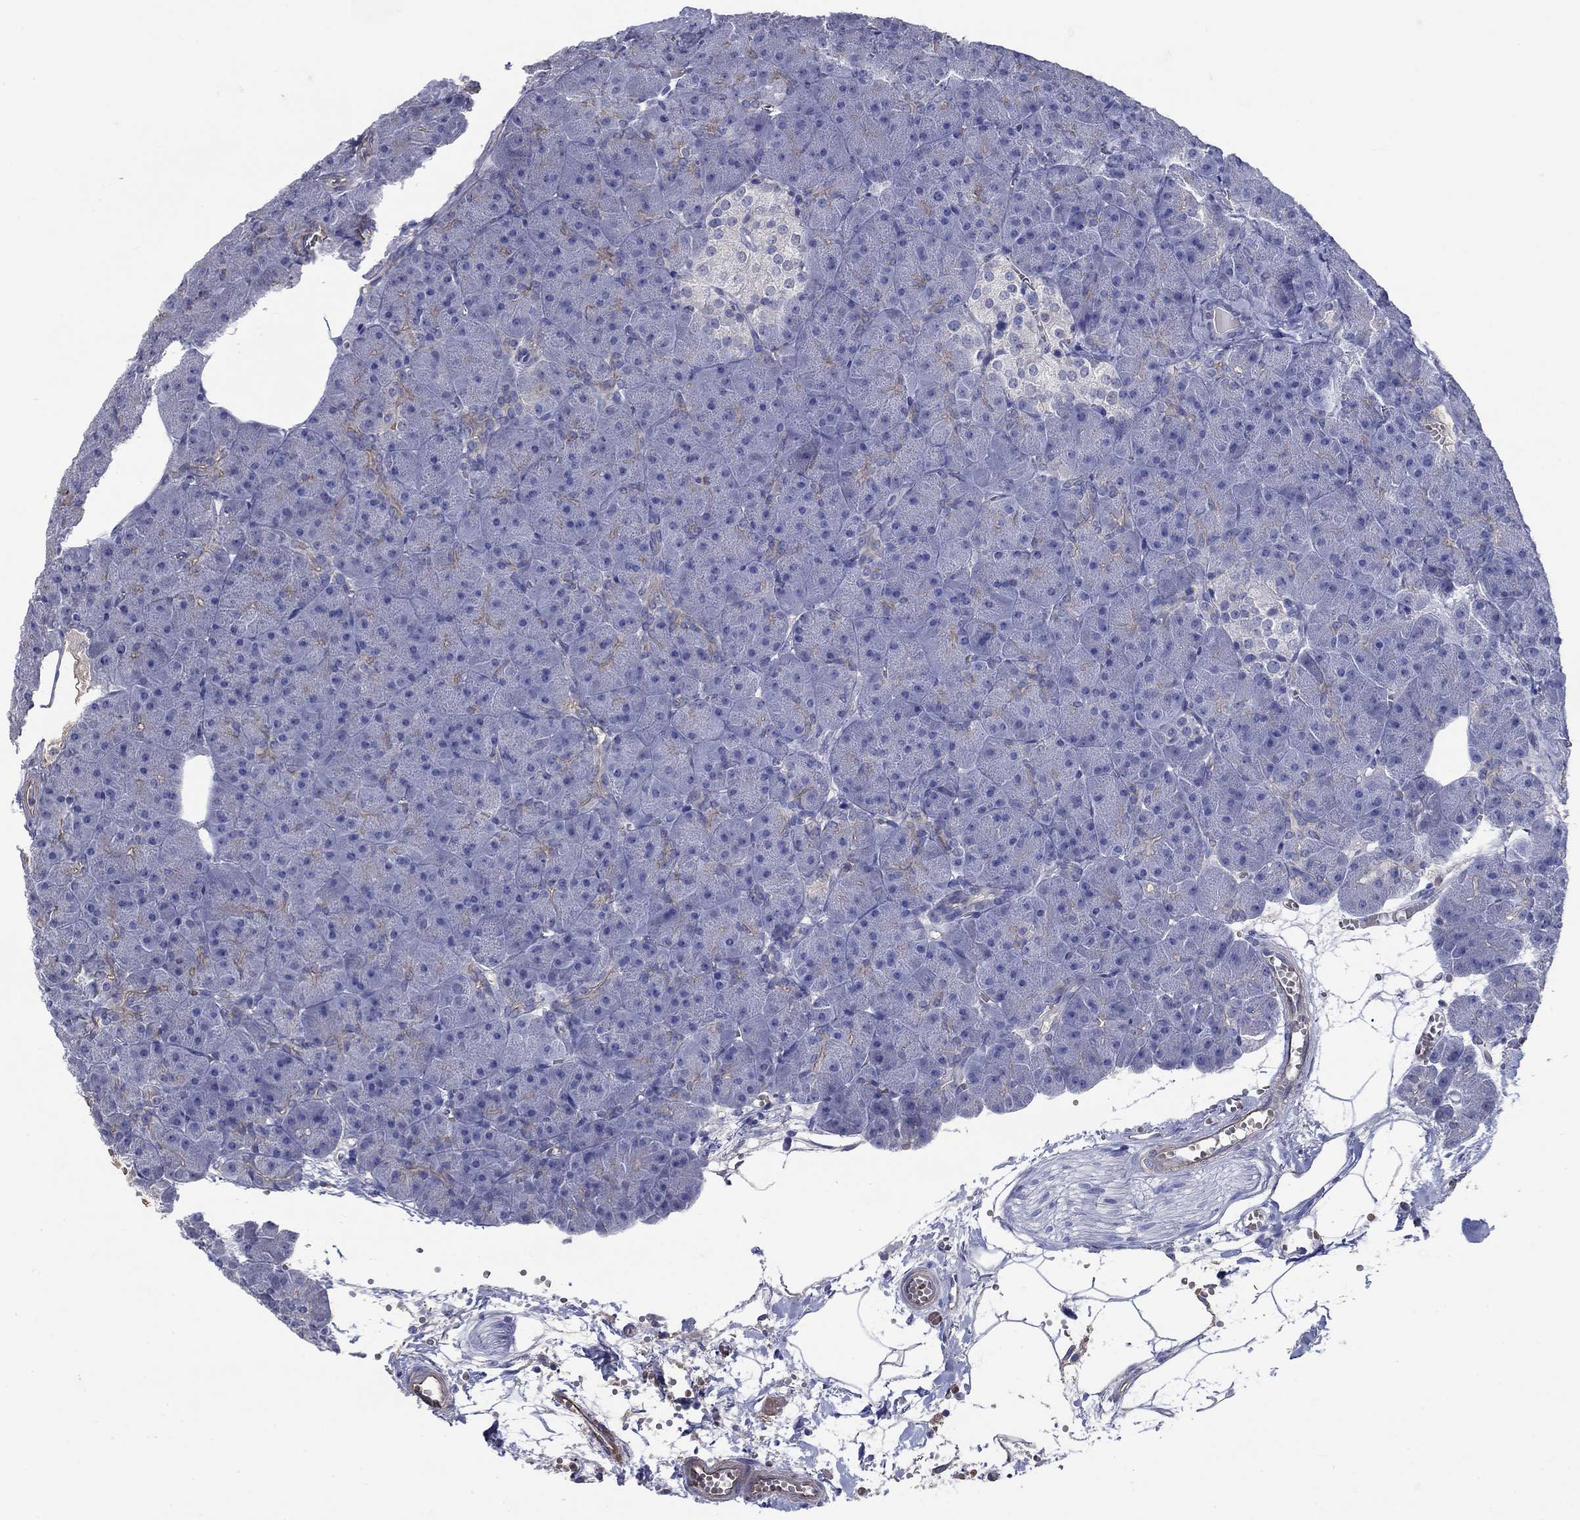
{"staining": {"intensity": "moderate", "quantity": "<25%", "location": "cytoplasmic/membranous"}, "tissue": "pancreas", "cell_type": "Exocrine glandular cells", "image_type": "normal", "snomed": [{"axis": "morphology", "description": "Normal tissue, NOS"}, {"axis": "topography", "description": "Pancreas"}], "caption": "High-power microscopy captured an immunohistochemistry photomicrograph of normal pancreas, revealing moderate cytoplasmic/membranous expression in about <25% of exocrine glandular cells.", "gene": "FLNC", "patient": {"sex": "male", "age": 61}}